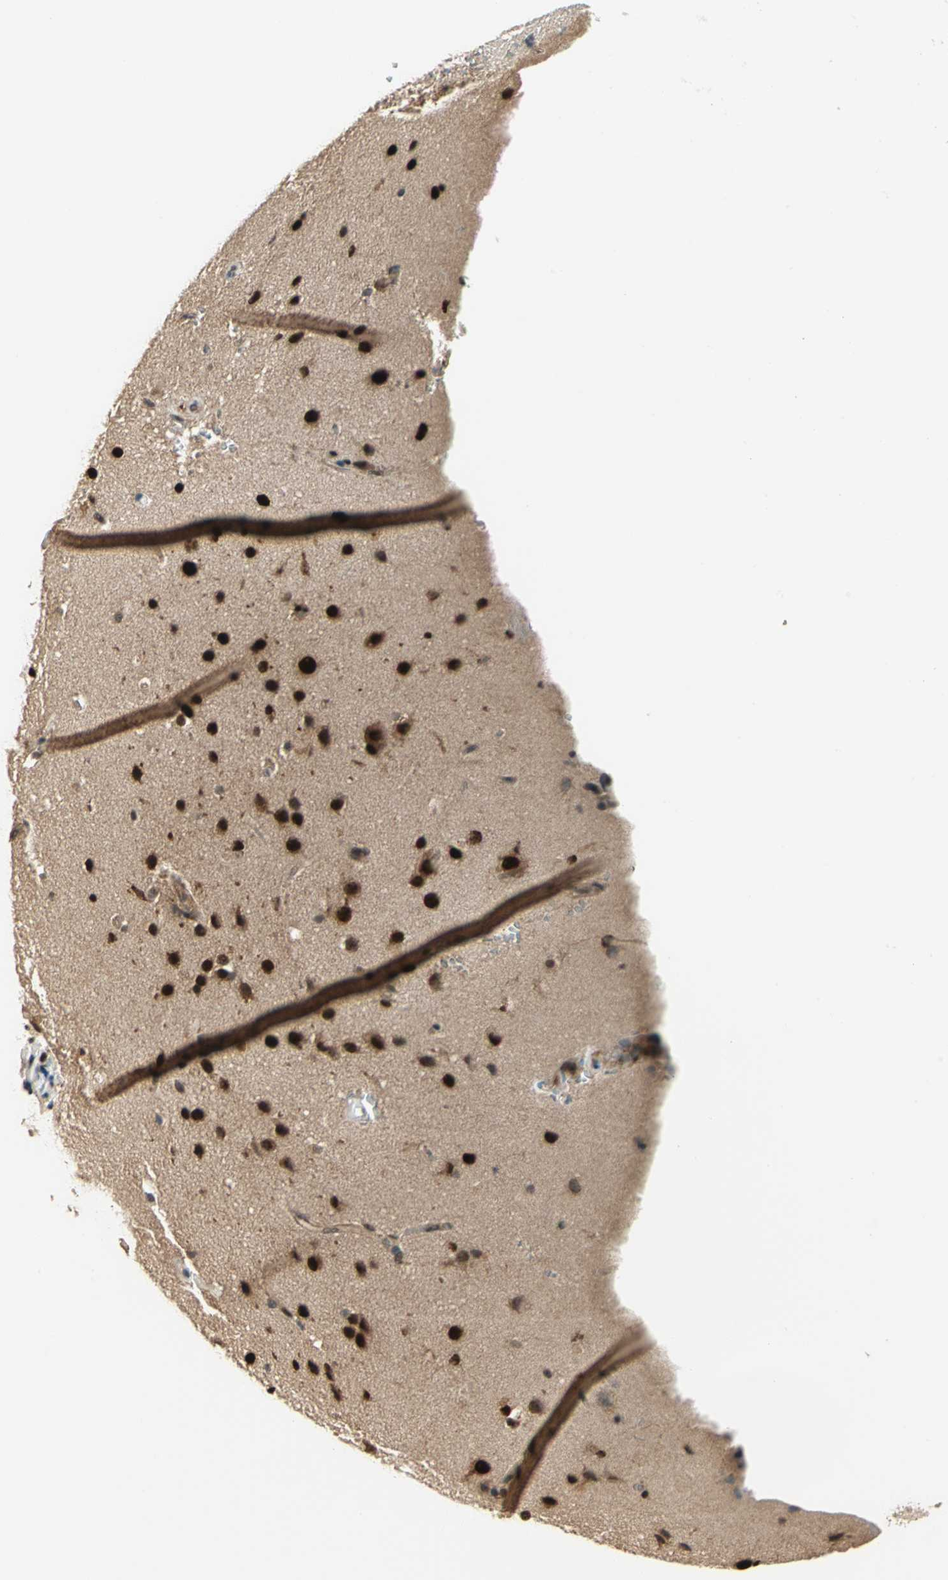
{"staining": {"intensity": "strong", "quantity": ">75%", "location": "cytoplasmic/membranous,nuclear"}, "tissue": "glioma", "cell_type": "Tumor cells", "image_type": "cancer", "snomed": [{"axis": "morphology", "description": "Glioma, malignant, Low grade"}, {"axis": "topography", "description": "Cerebral cortex"}], "caption": "Human malignant low-grade glioma stained for a protein (brown) reveals strong cytoplasmic/membranous and nuclear positive positivity in approximately >75% of tumor cells.", "gene": "PSMC3", "patient": {"sex": "female", "age": 47}}